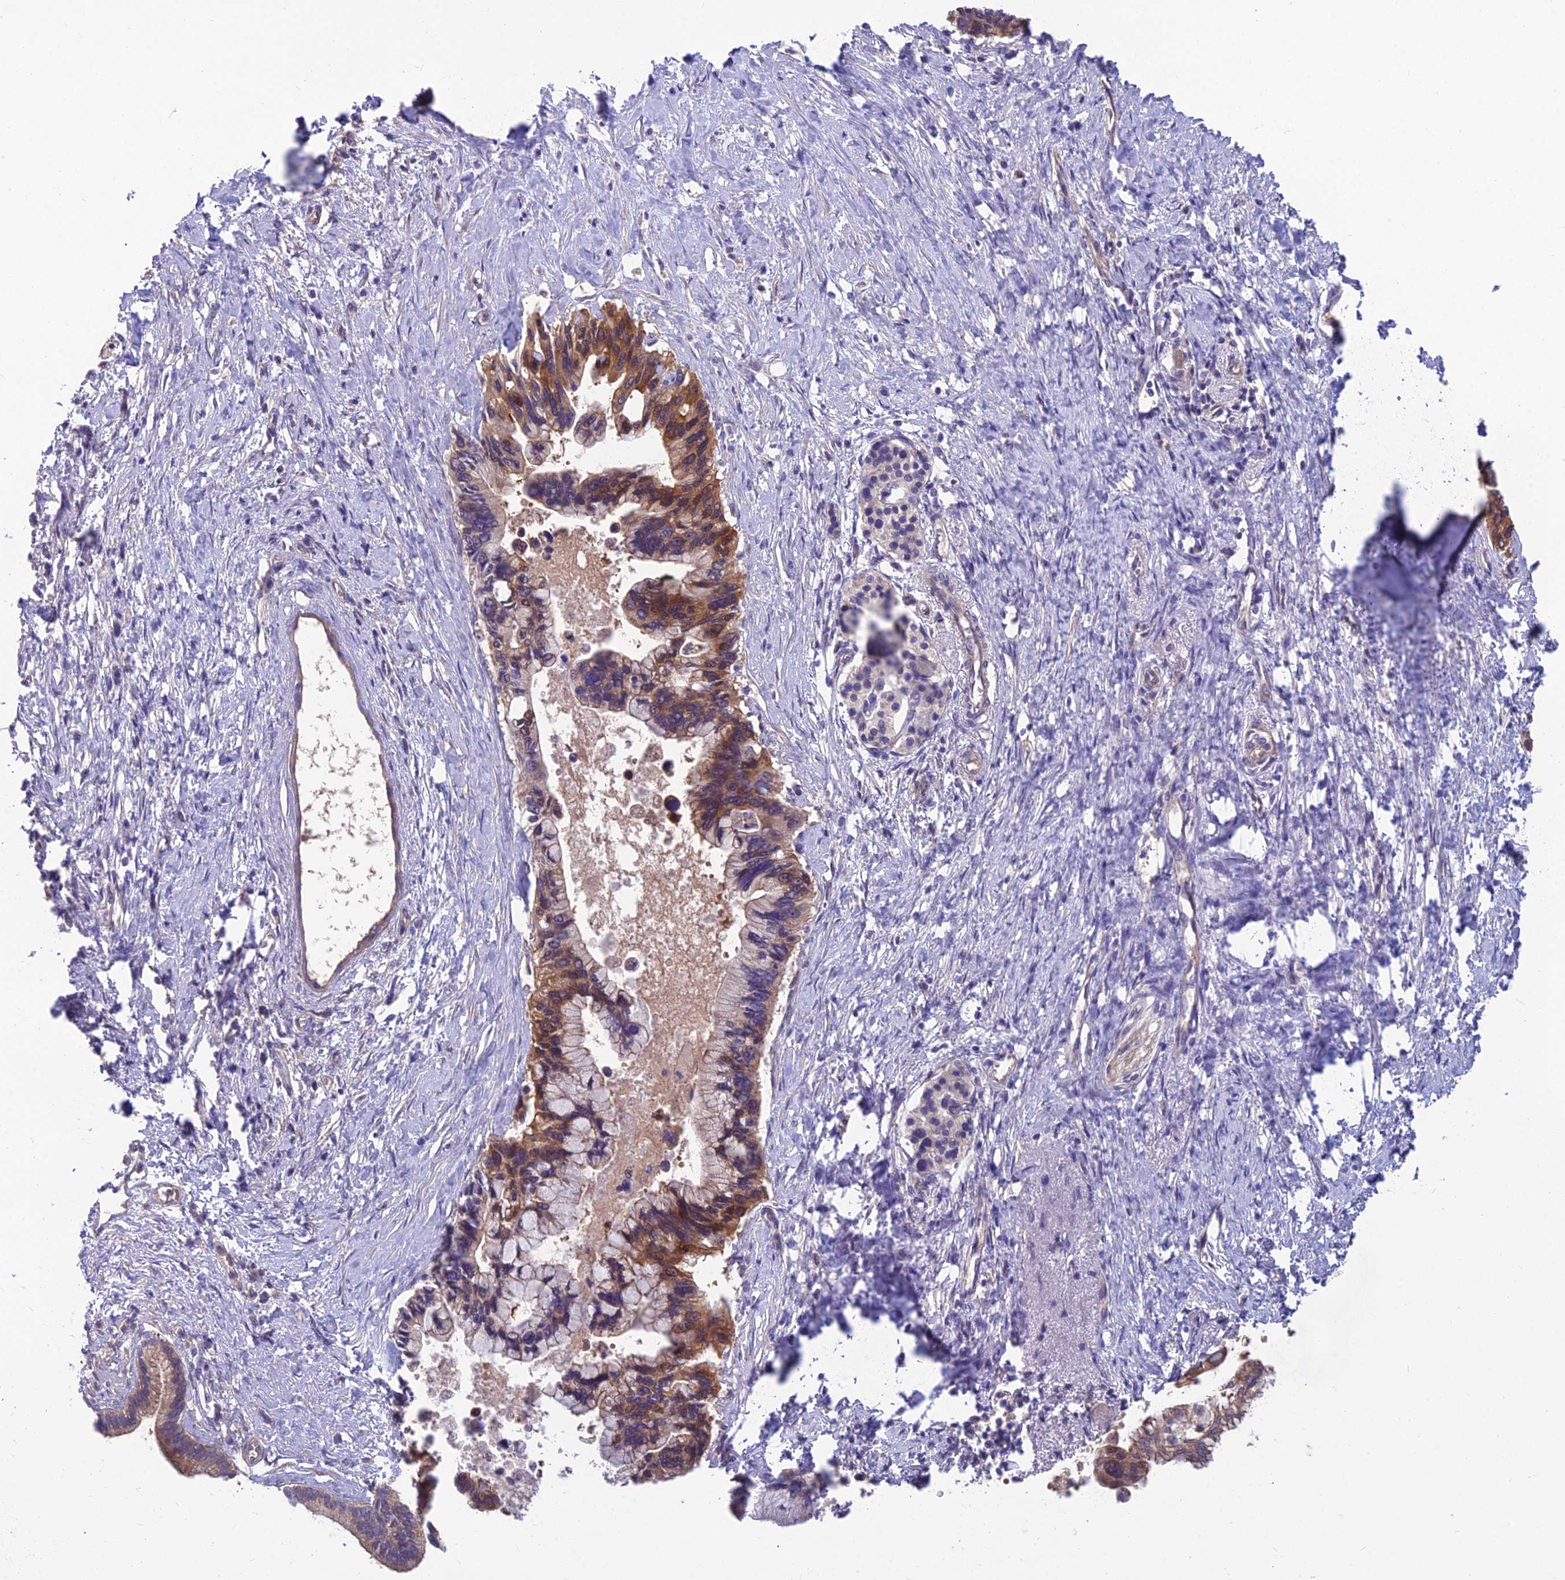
{"staining": {"intensity": "moderate", "quantity": "25%-75%", "location": "cytoplasmic/membranous"}, "tissue": "pancreatic cancer", "cell_type": "Tumor cells", "image_type": "cancer", "snomed": [{"axis": "morphology", "description": "Adenocarcinoma, NOS"}, {"axis": "topography", "description": "Pancreas"}], "caption": "Pancreatic cancer stained with immunohistochemistry reveals moderate cytoplasmic/membranous staining in approximately 25%-75% of tumor cells. (Brightfield microscopy of DAB IHC at high magnification).", "gene": "MVD", "patient": {"sex": "female", "age": 83}}